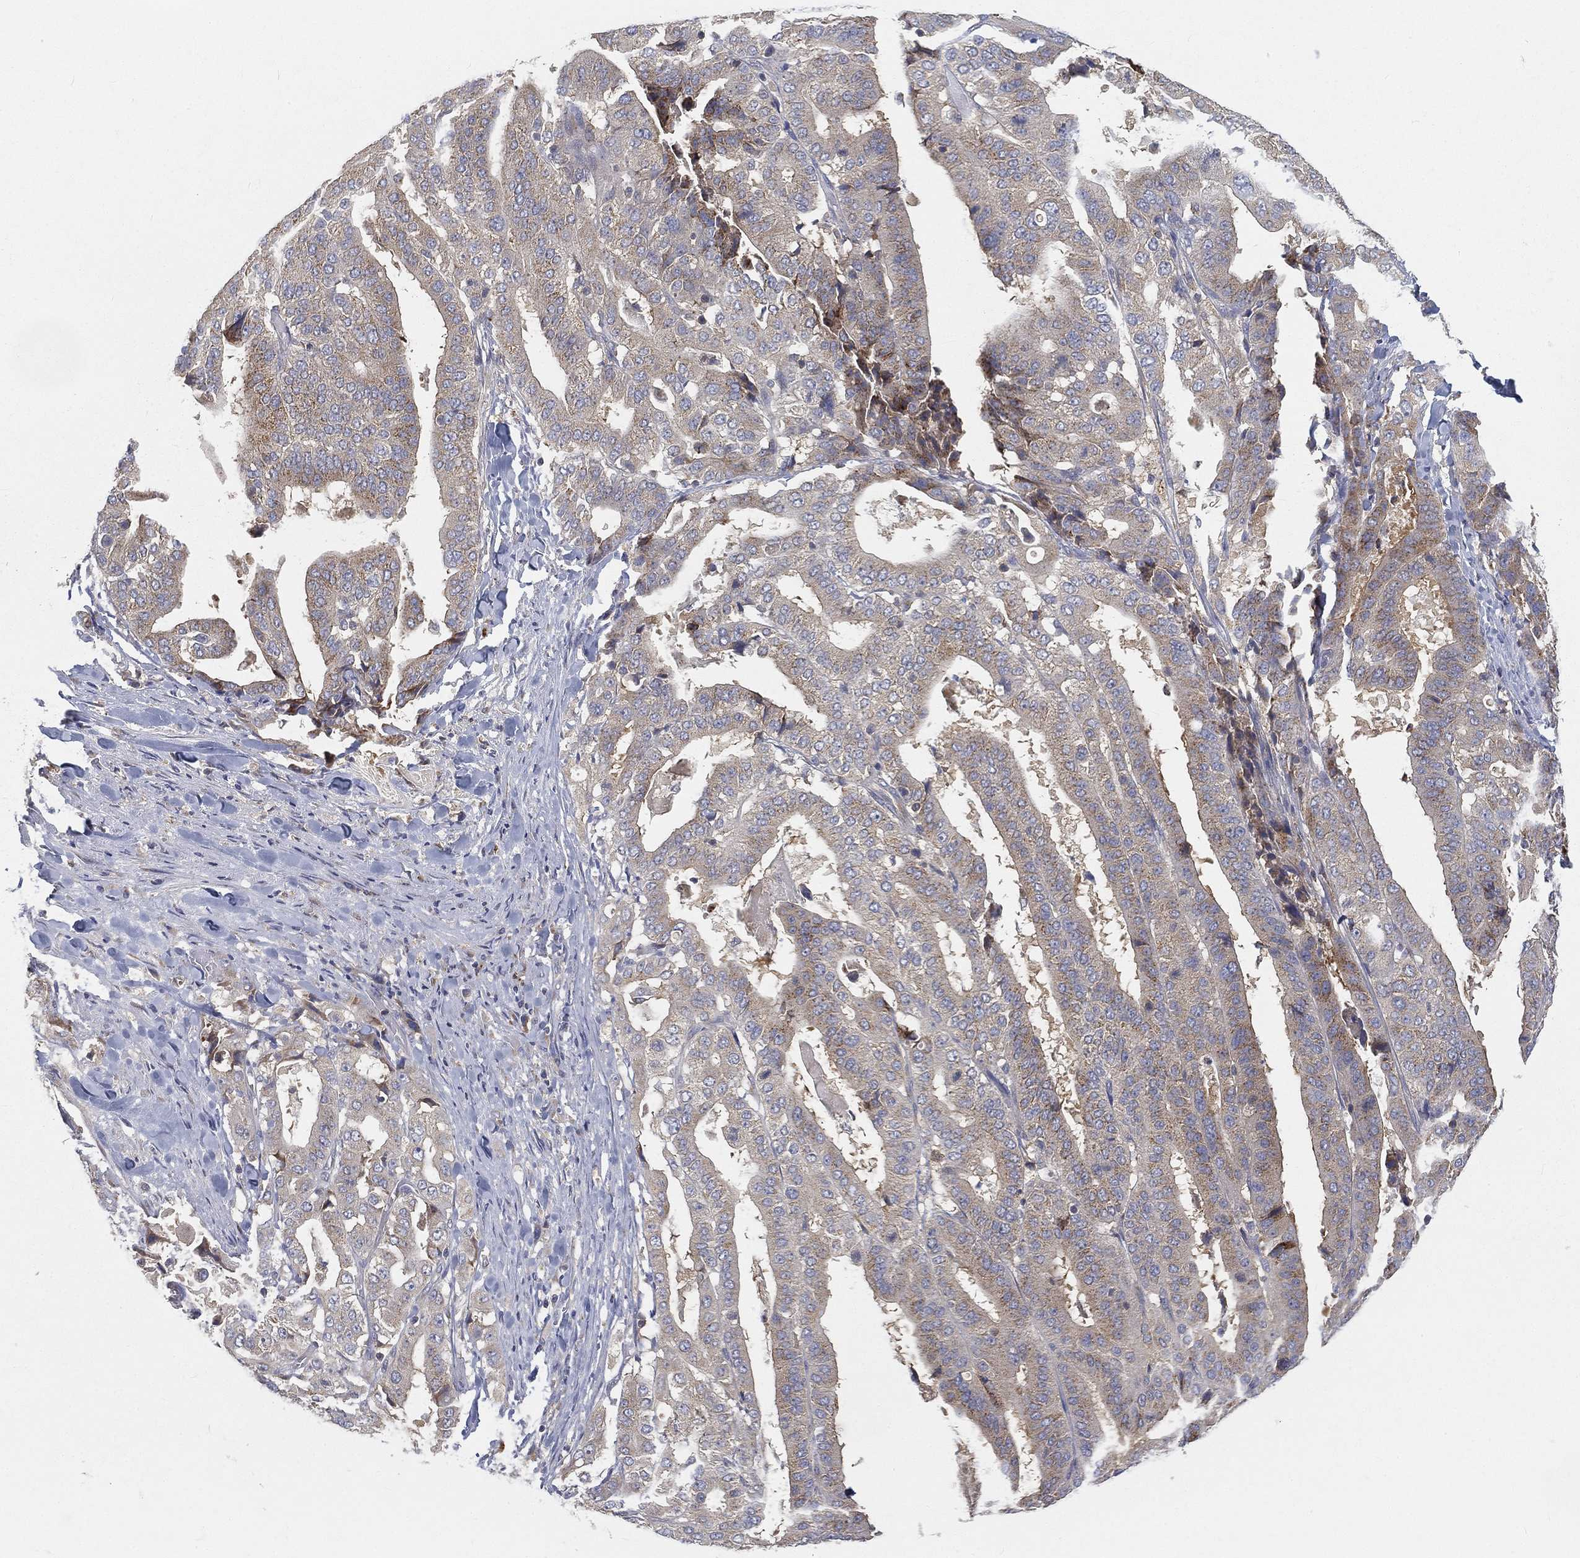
{"staining": {"intensity": "weak", "quantity": "<25%", "location": "cytoplasmic/membranous"}, "tissue": "stomach cancer", "cell_type": "Tumor cells", "image_type": "cancer", "snomed": [{"axis": "morphology", "description": "Adenocarcinoma, NOS"}, {"axis": "topography", "description": "Stomach"}], "caption": "Stomach cancer (adenocarcinoma) was stained to show a protein in brown. There is no significant staining in tumor cells. (DAB (3,3'-diaminobenzidine) immunohistochemistry with hematoxylin counter stain).", "gene": "CTSL", "patient": {"sex": "male", "age": 48}}